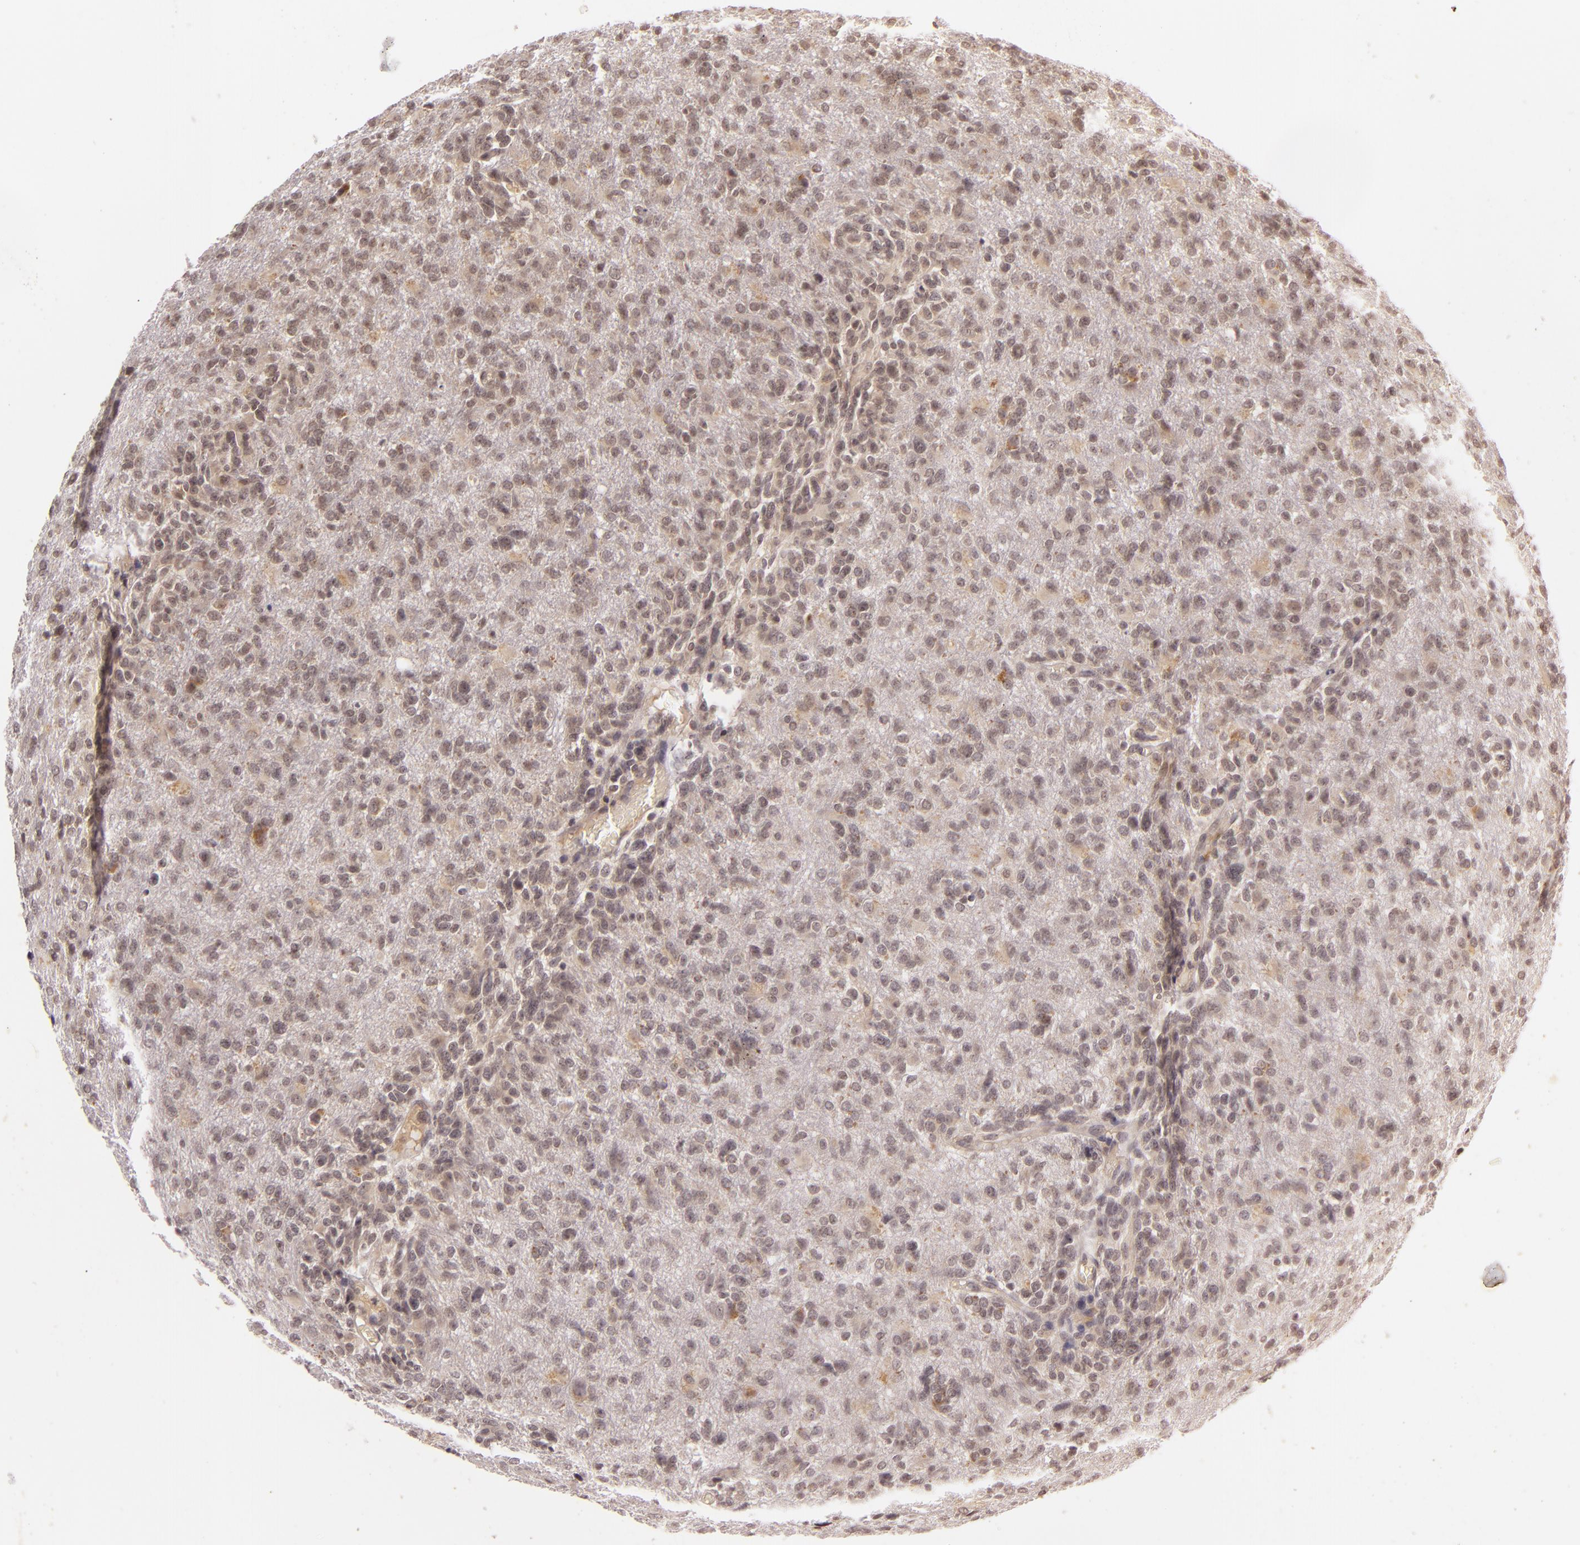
{"staining": {"intensity": "moderate", "quantity": "25%-75%", "location": "nuclear"}, "tissue": "glioma", "cell_type": "Tumor cells", "image_type": "cancer", "snomed": [{"axis": "morphology", "description": "Glioma, malignant, High grade"}, {"axis": "topography", "description": "Brain"}], "caption": "Glioma stained with a brown dye exhibits moderate nuclear positive positivity in about 25%-75% of tumor cells.", "gene": "CASP8", "patient": {"sex": "male", "age": 68}}